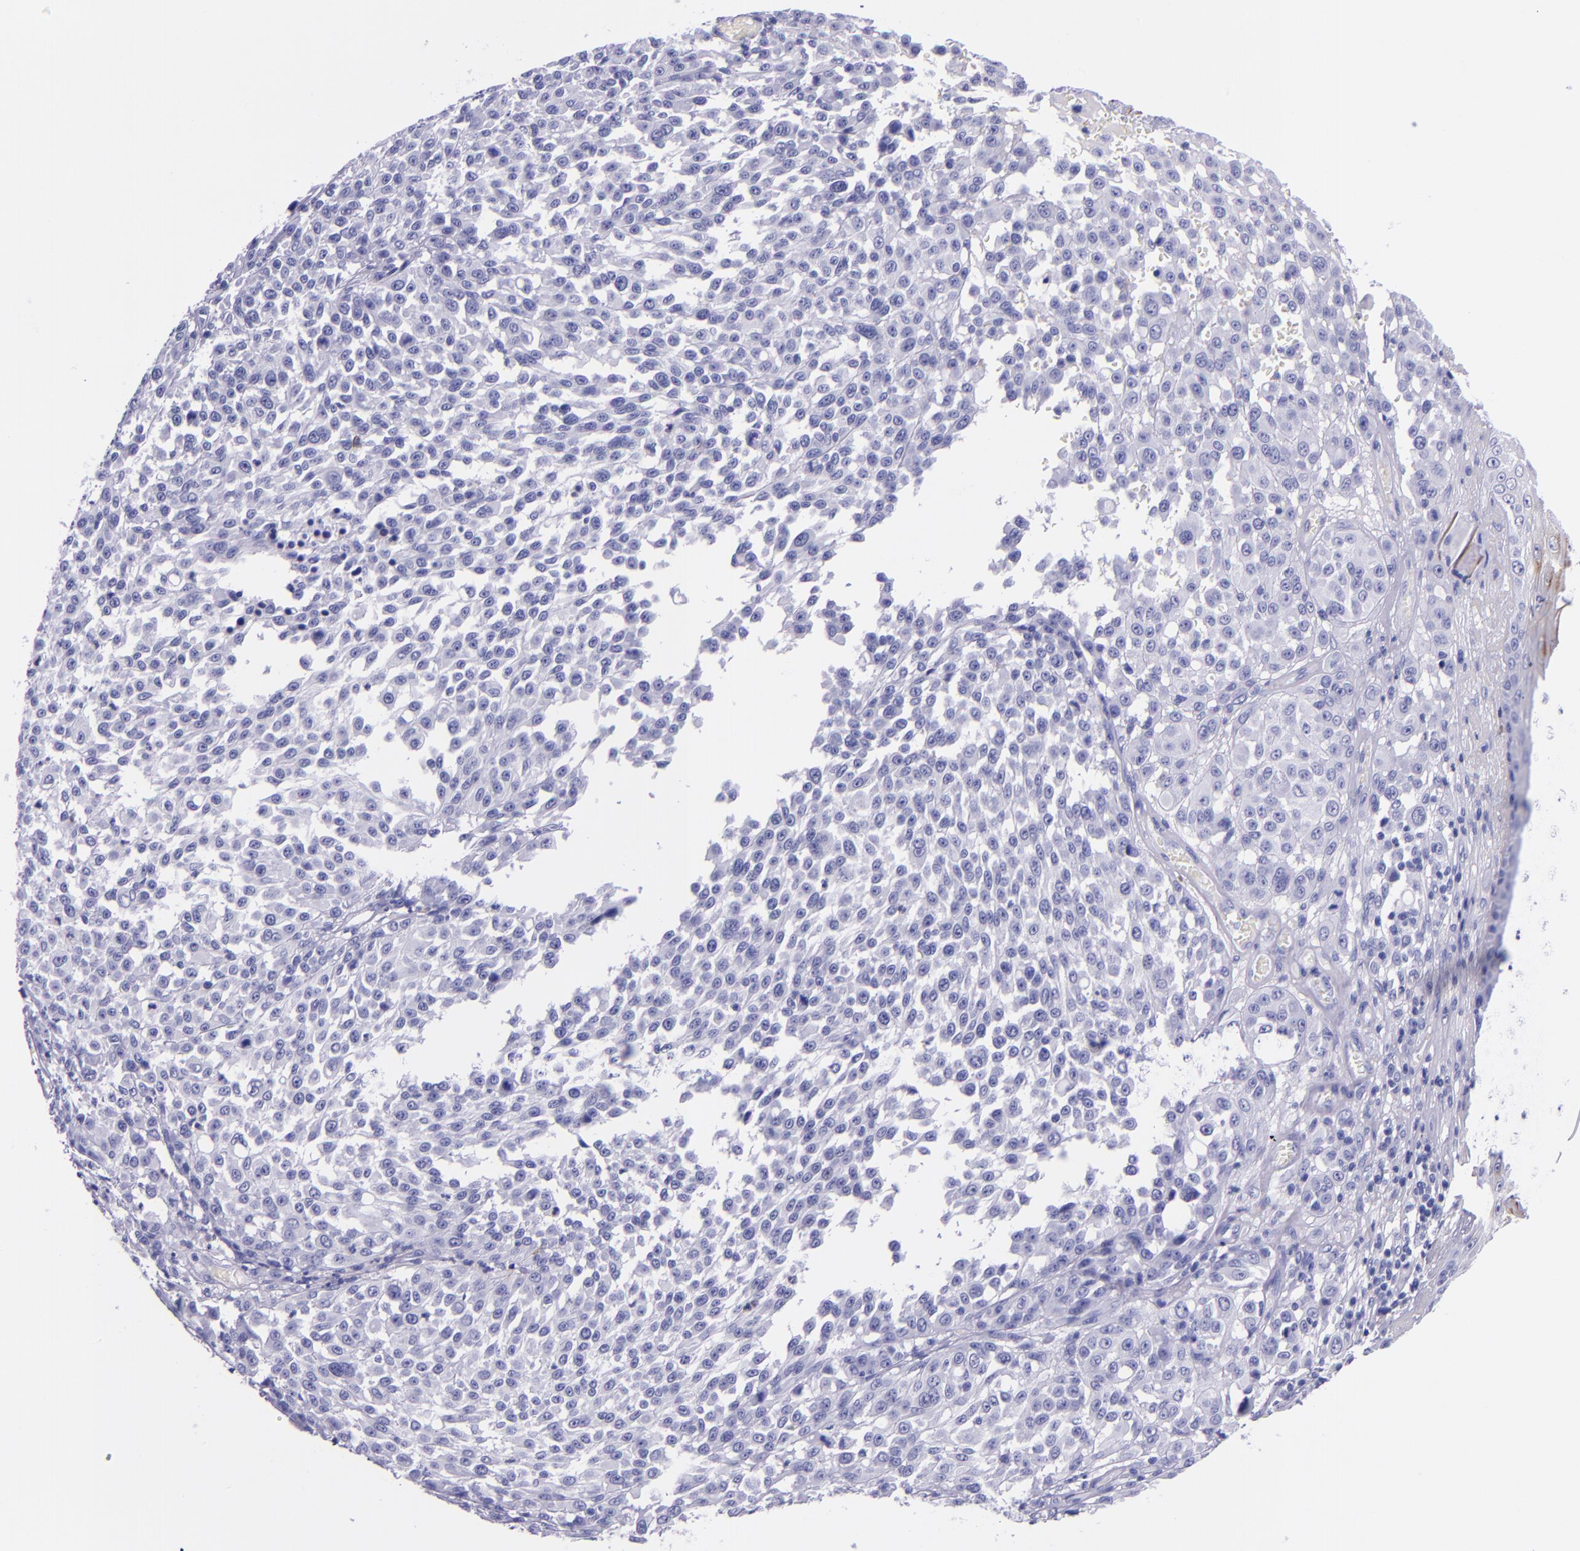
{"staining": {"intensity": "negative", "quantity": "none", "location": "none"}, "tissue": "melanoma", "cell_type": "Tumor cells", "image_type": "cancer", "snomed": [{"axis": "morphology", "description": "Malignant melanoma, NOS"}, {"axis": "topography", "description": "Skin"}], "caption": "Human malignant melanoma stained for a protein using immunohistochemistry (IHC) displays no expression in tumor cells.", "gene": "SLPI", "patient": {"sex": "female", "age": 49}}